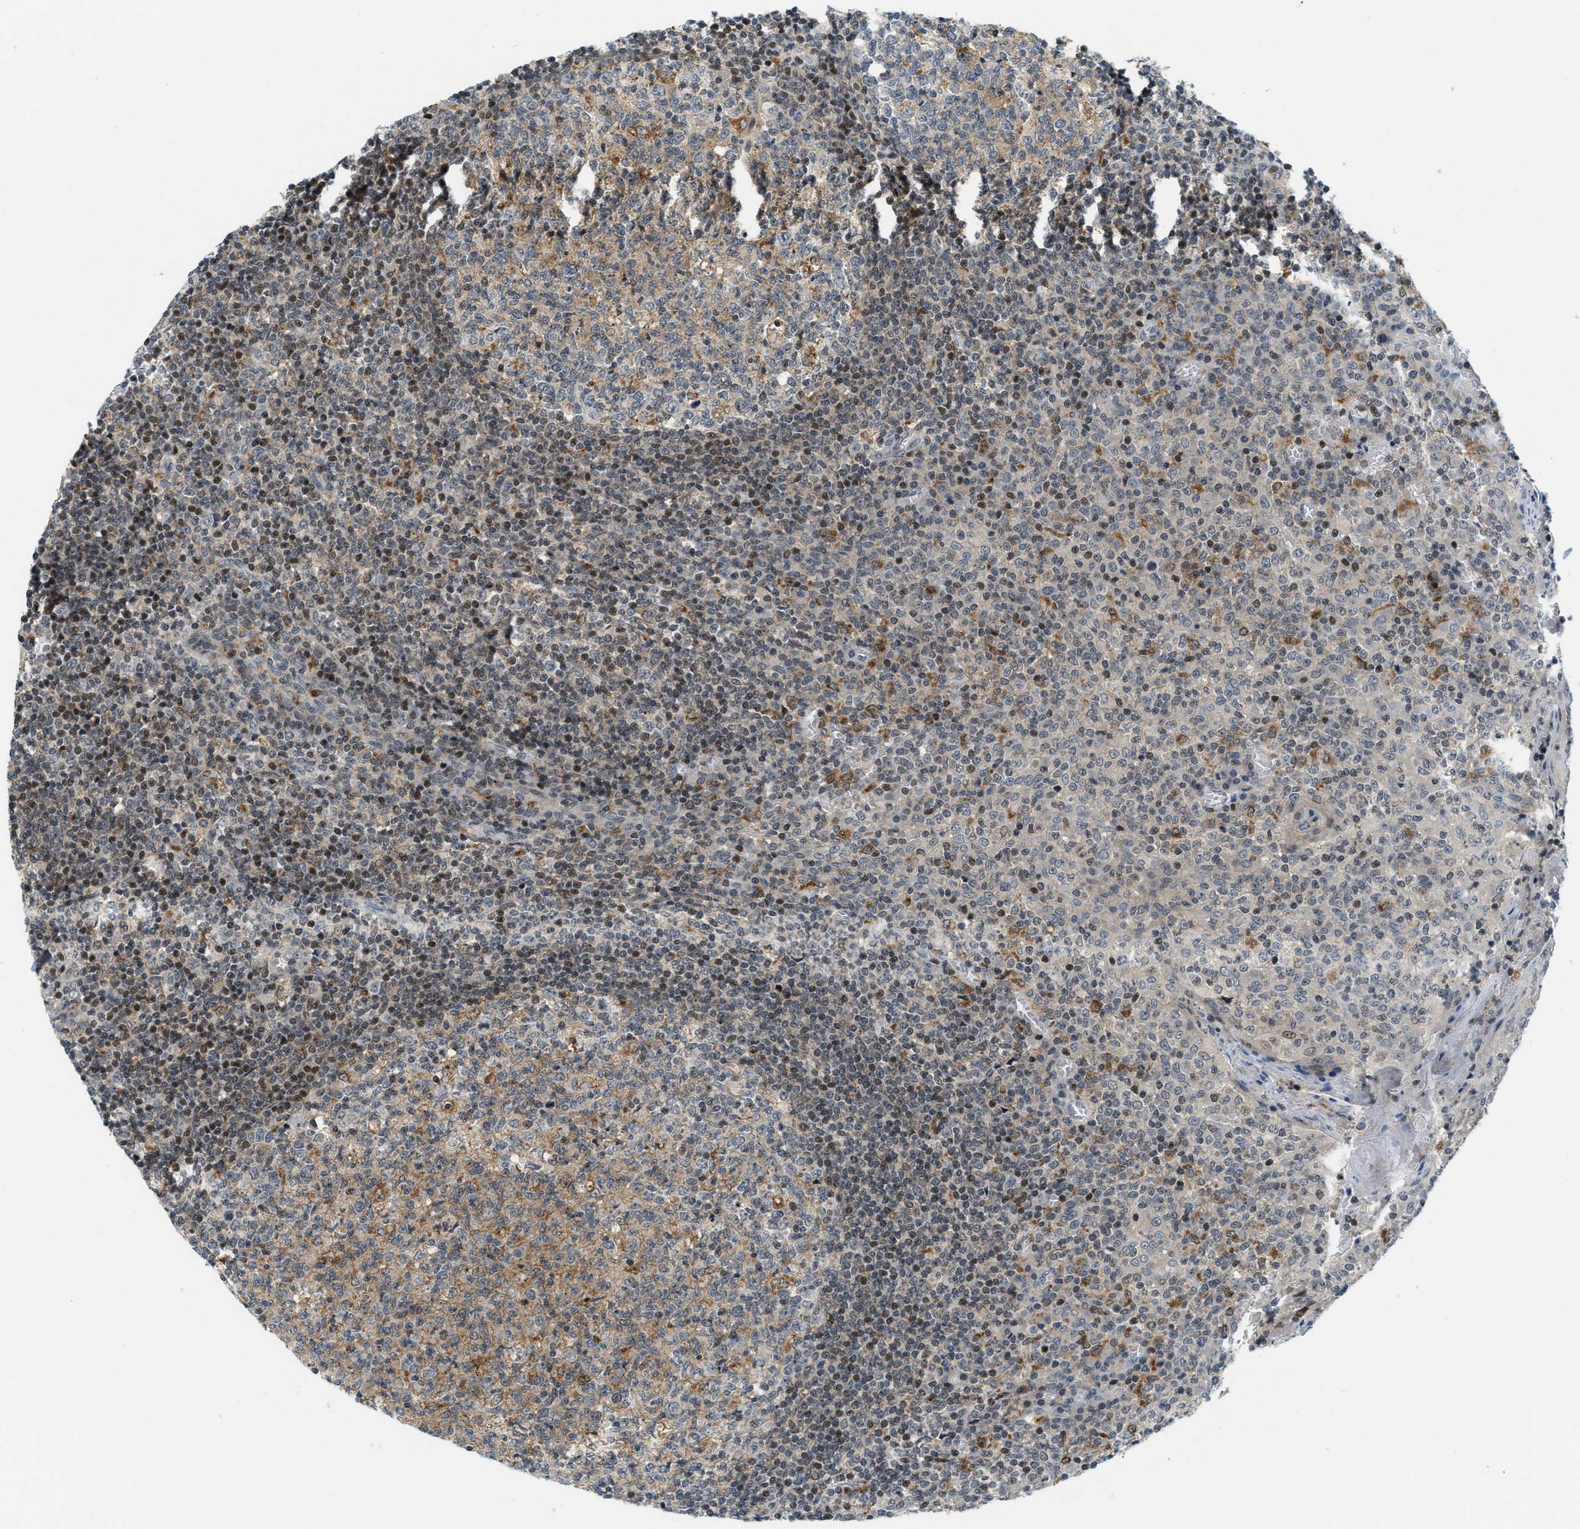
{"staining": {"intensity": "moderate", "quantity": "25%-75%", "location": "cytoplasmic/membranous"}, "tissue": "tonsil", "cell_type": "Germinal center cells", "image_type": "normal", "snomed": [{"axis": "morphology", "description": "Normal tissue, NOS"}, {"axis": "topography", "description": "Tonsil"}], "caption": "Germinal center cells demonstrate moderate cytoplasmic/membranous staining in about 25%-75% of cells in normal tonsil. (DAB IHC, brown staining for protein, blue staining for nuclei).", "gene": "ING1", "patient": {"sex": "female", "age": 19}}